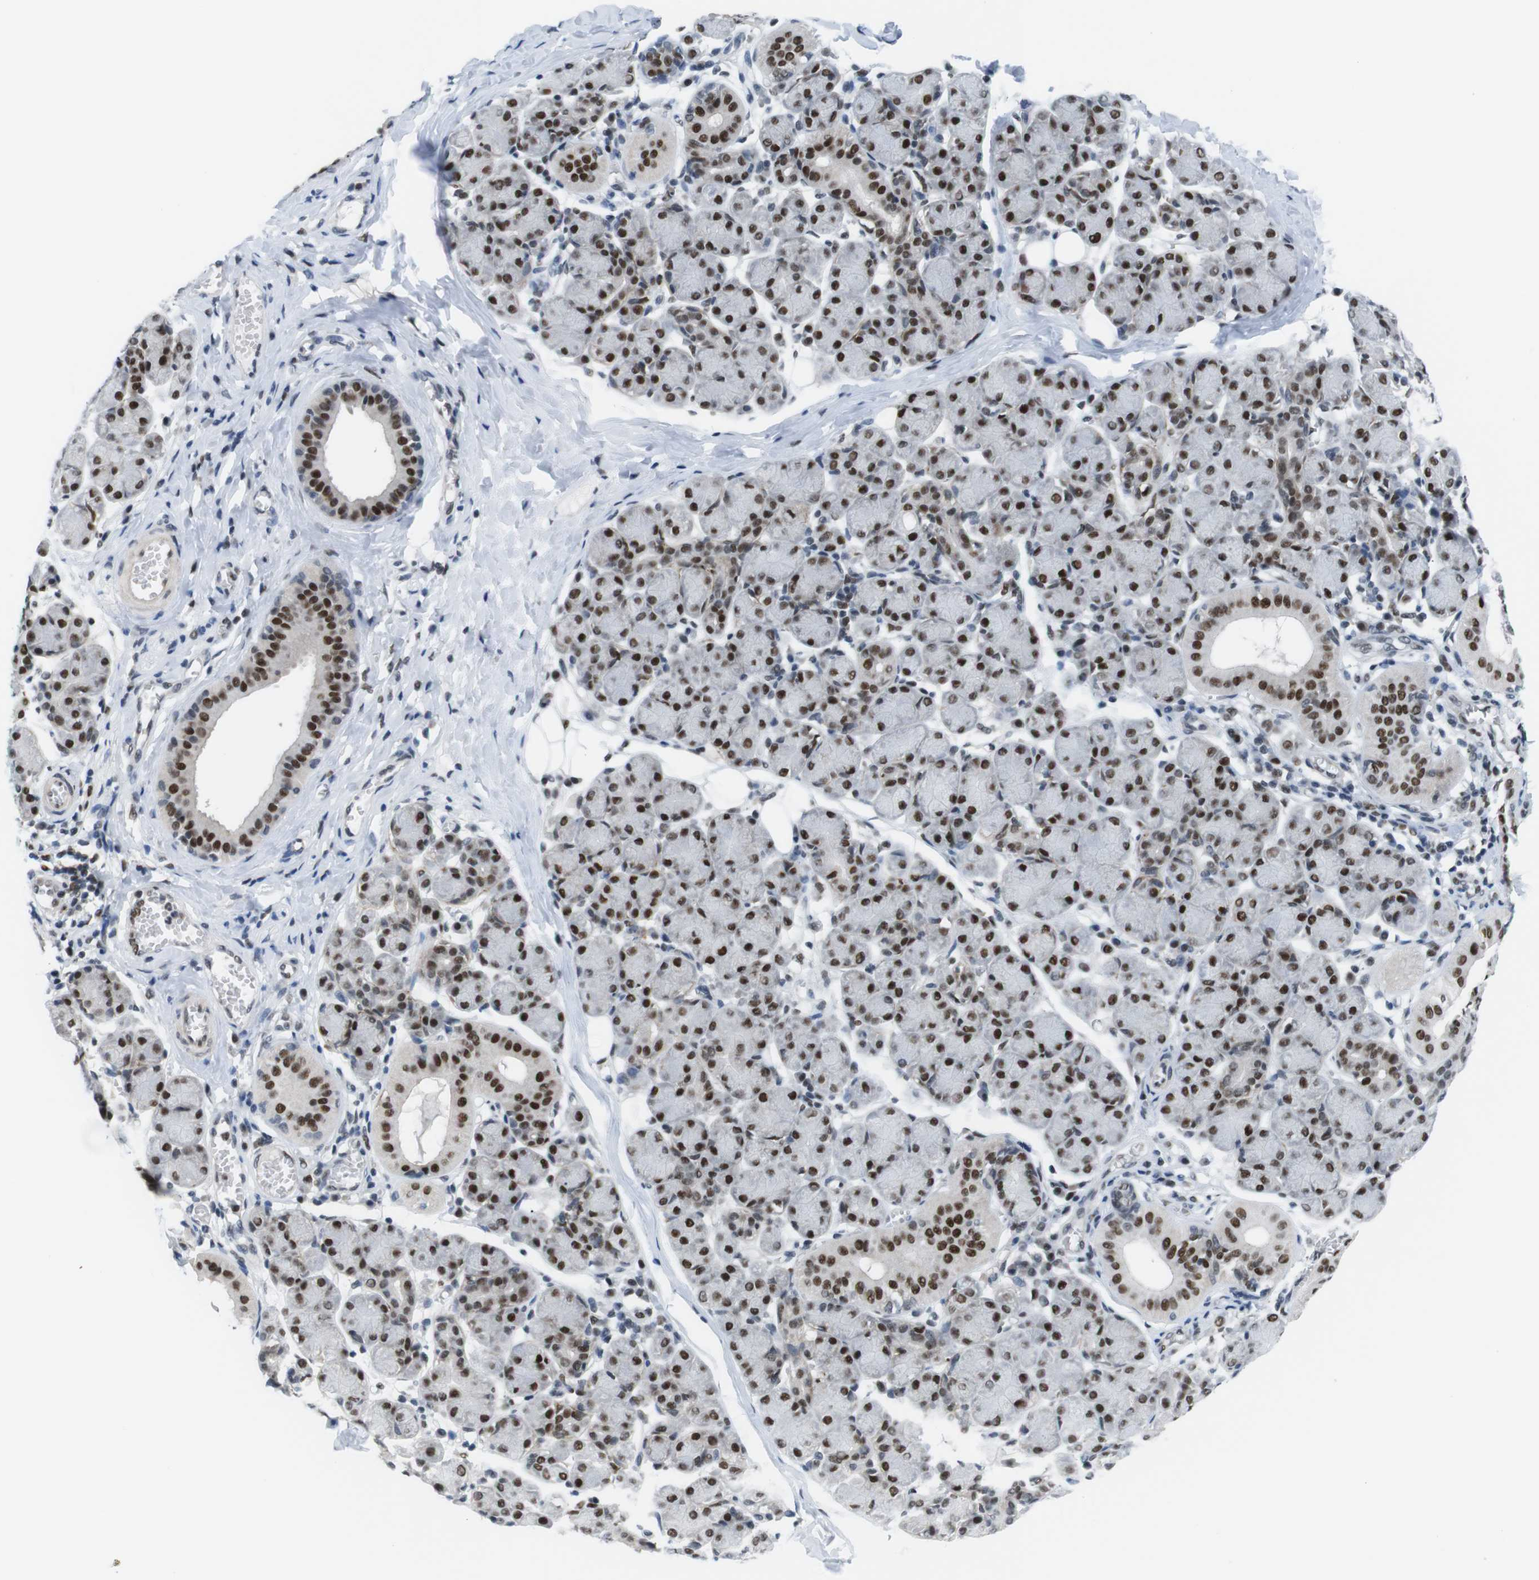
{"staining": {"intensity": "strong", "quantity": ">75%", "location": "nuclear"}, "tissue": "salivary gland", "cell_type": "Glandular cells", "image_type": "normal", "snomed": [{"axis": "morphology", "description": "Normal tissue, NOS"}, {"axis": "morphology", "description": "Inflammation, NOS"}, {"axis": "topography", "description": "Lymph node"}, {"axis": "topography", "description": "Salivary gland"}], "caption": "Strong nuclear expression for a protein is seen in approximately >75% of glandular cells of unremarkable salivary gland using IHC.", "gene": "PSME3", "patient": {"sex": "male", "age": 3}}